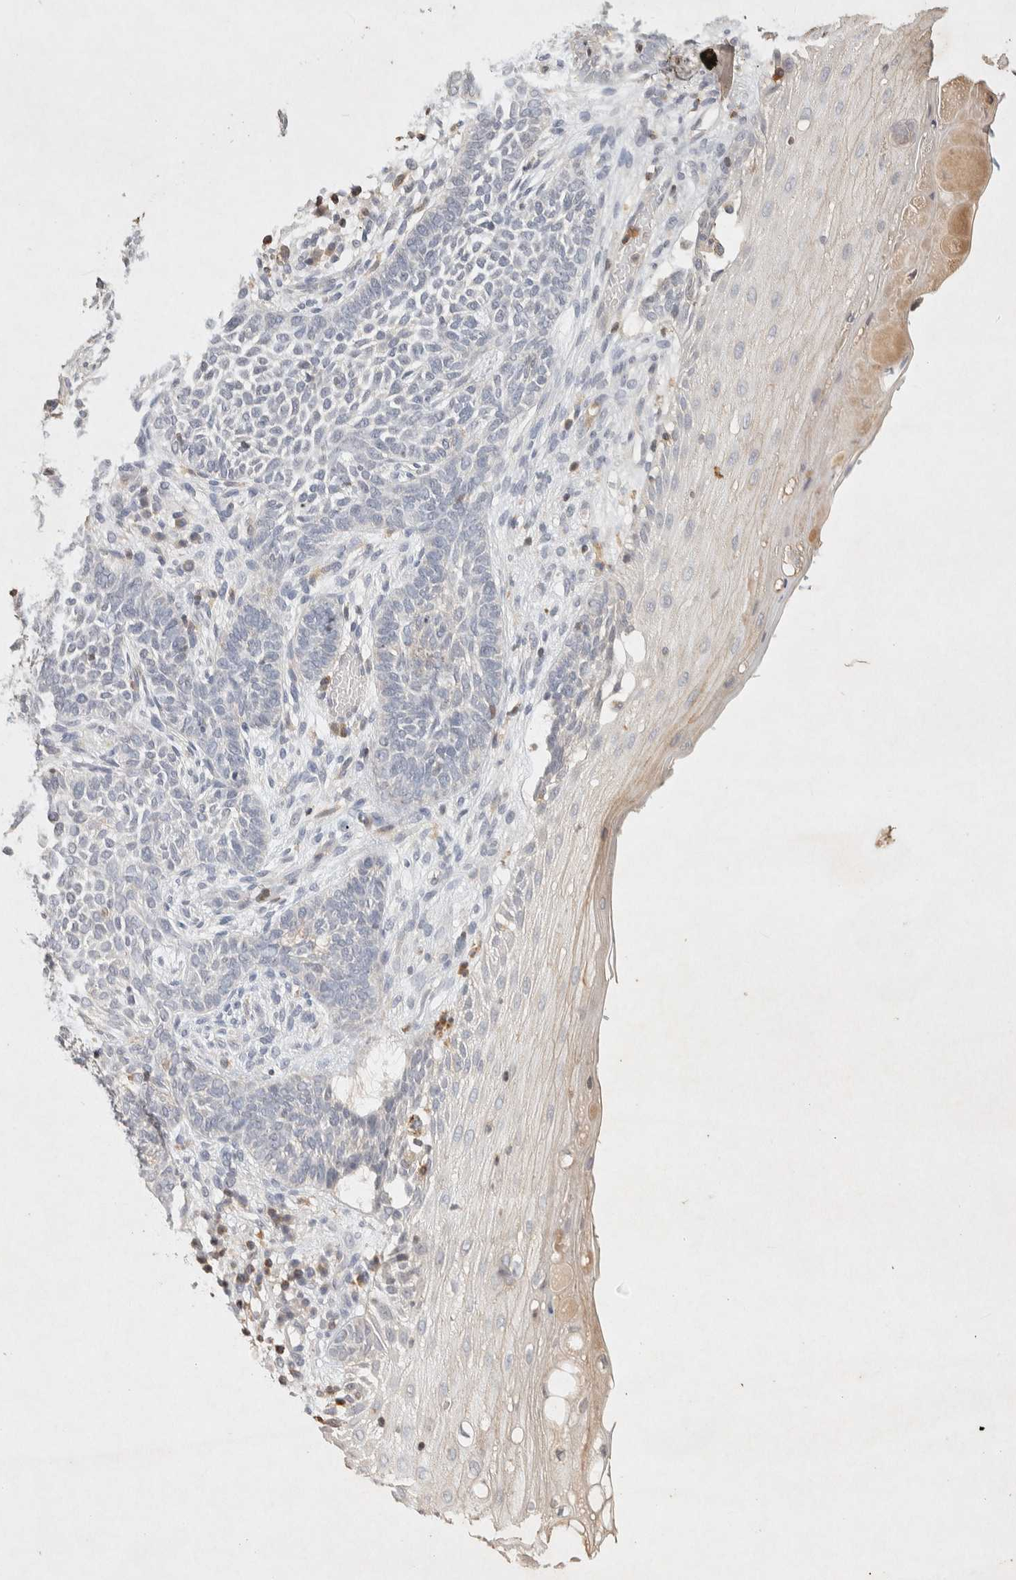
{"staining": {"intensity": "negative", "quantity": "none", "location": "none"}, "tissue": "skin cancer", "cell_type": "Tumor cells", "image_type": "cancer", "snomed": [{"axis": "morphology", "description": "Basal cell carcinoma"}, {"axis": "topography", "description": "Skin"}], "caption": "Skin basal cell carcinoma stained for a protein using immunohistochemistry (IHC) displays no staining tumor cells.", "gene": "RAC2", "patient": {"sex": "male", "age": 87}}